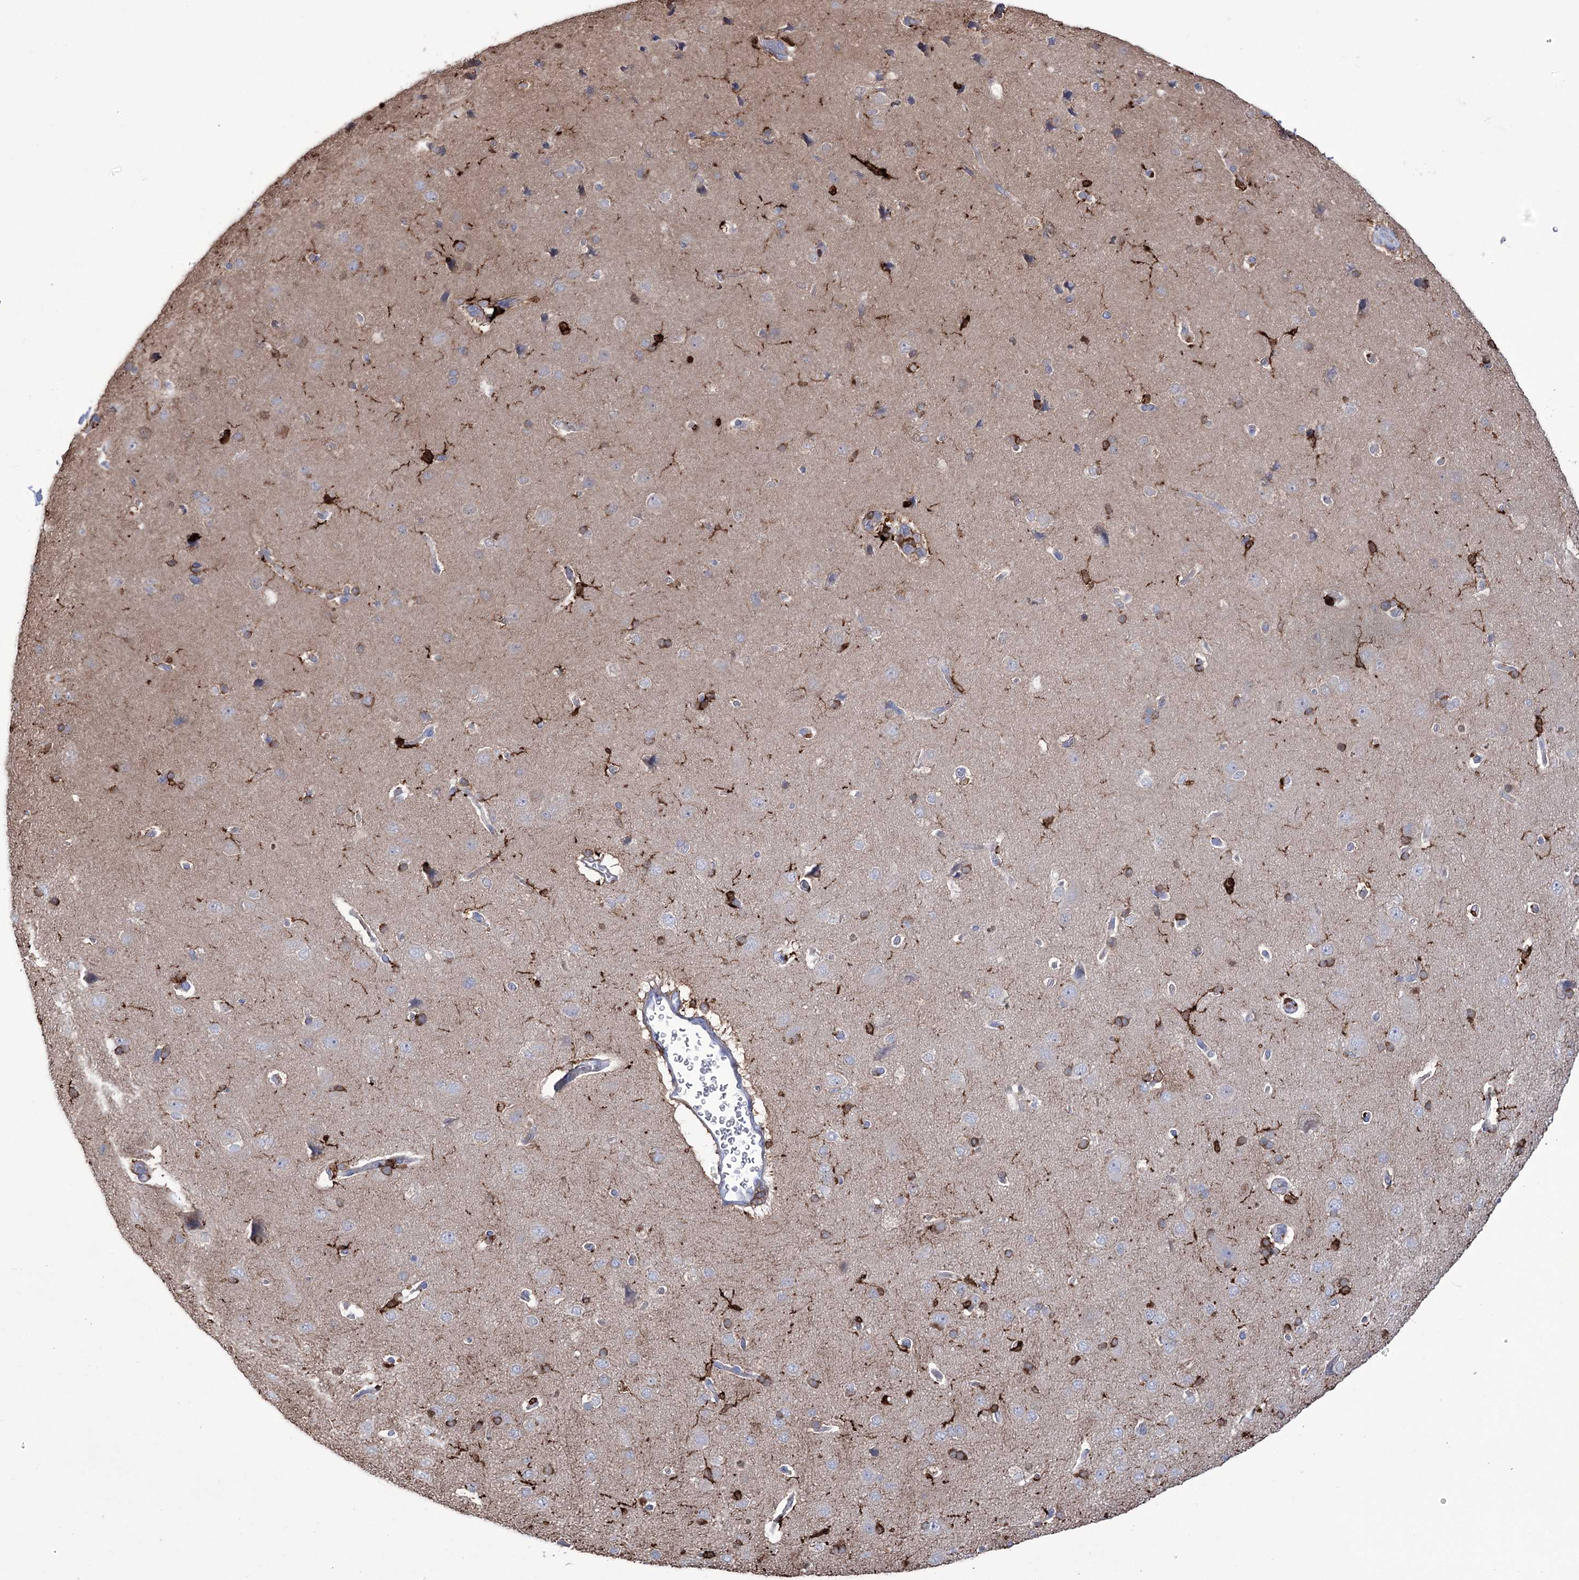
{"staining": {"intensity": "weak", "quantity": "25%-75%", "location": "cytoplasmic/membranous"}, "tissue": "cerebral cortex", "cell_type": "Endothelial cells", "image_type": "normal", "snomed": [{"axis": "morphology", "description": "Normal tissue, NOS"}, {"axis": "topography", "description": "Cerebral cortex"}], "caption": "Cerebral cortex stained with DAB (3,3'-diaminobenzidine) IHC shows low levels of weak cytoplasmic/membranous staining in about 25%-75% of endothelial cells. (Brightfield microscopy of DAB IHC at high magnification).", "gene": "ZNF622", "patient": {"sex": "male", "age": 62}}